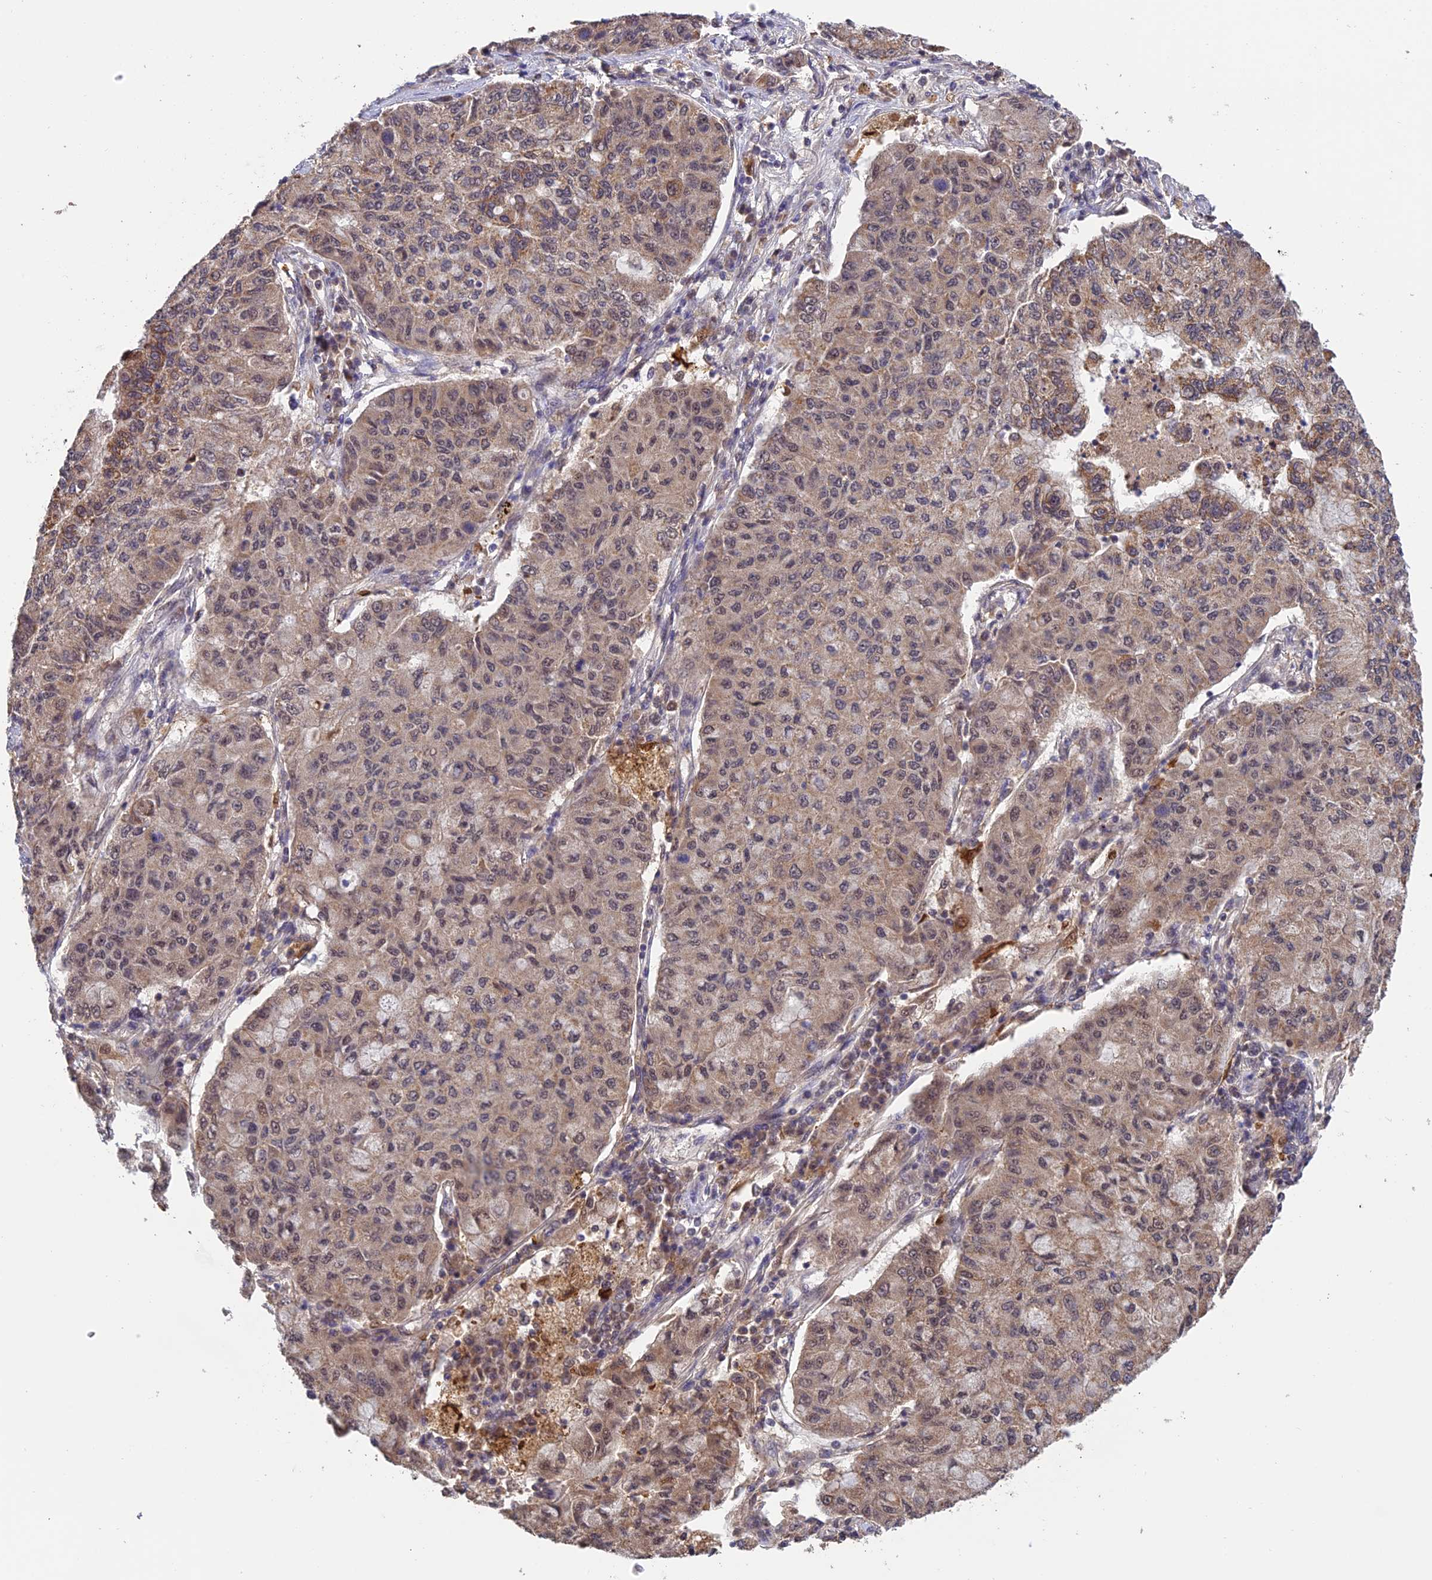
{"staining": {"intensity": "moderate", "quantity": "<25%", "location": "cytoplasmic/membranous"}, "tissue": "lung cancer", "cell_type": "Tumor cells", "image_type": "cancer", "snomed": [{"axis": "morphology", "description": "Squamous cell carcinoma, NOS"}, {"axis": "topography", "description": "Lung"}], "caption": "Moderate cytoplasmic/membranous positivity is identified in about <25% of tumor cells in lung cancer. (IHC, brightfield microscopy, high magnification).", "gene": "MNS1", "patient": {"sex": "male", "age": 74}}